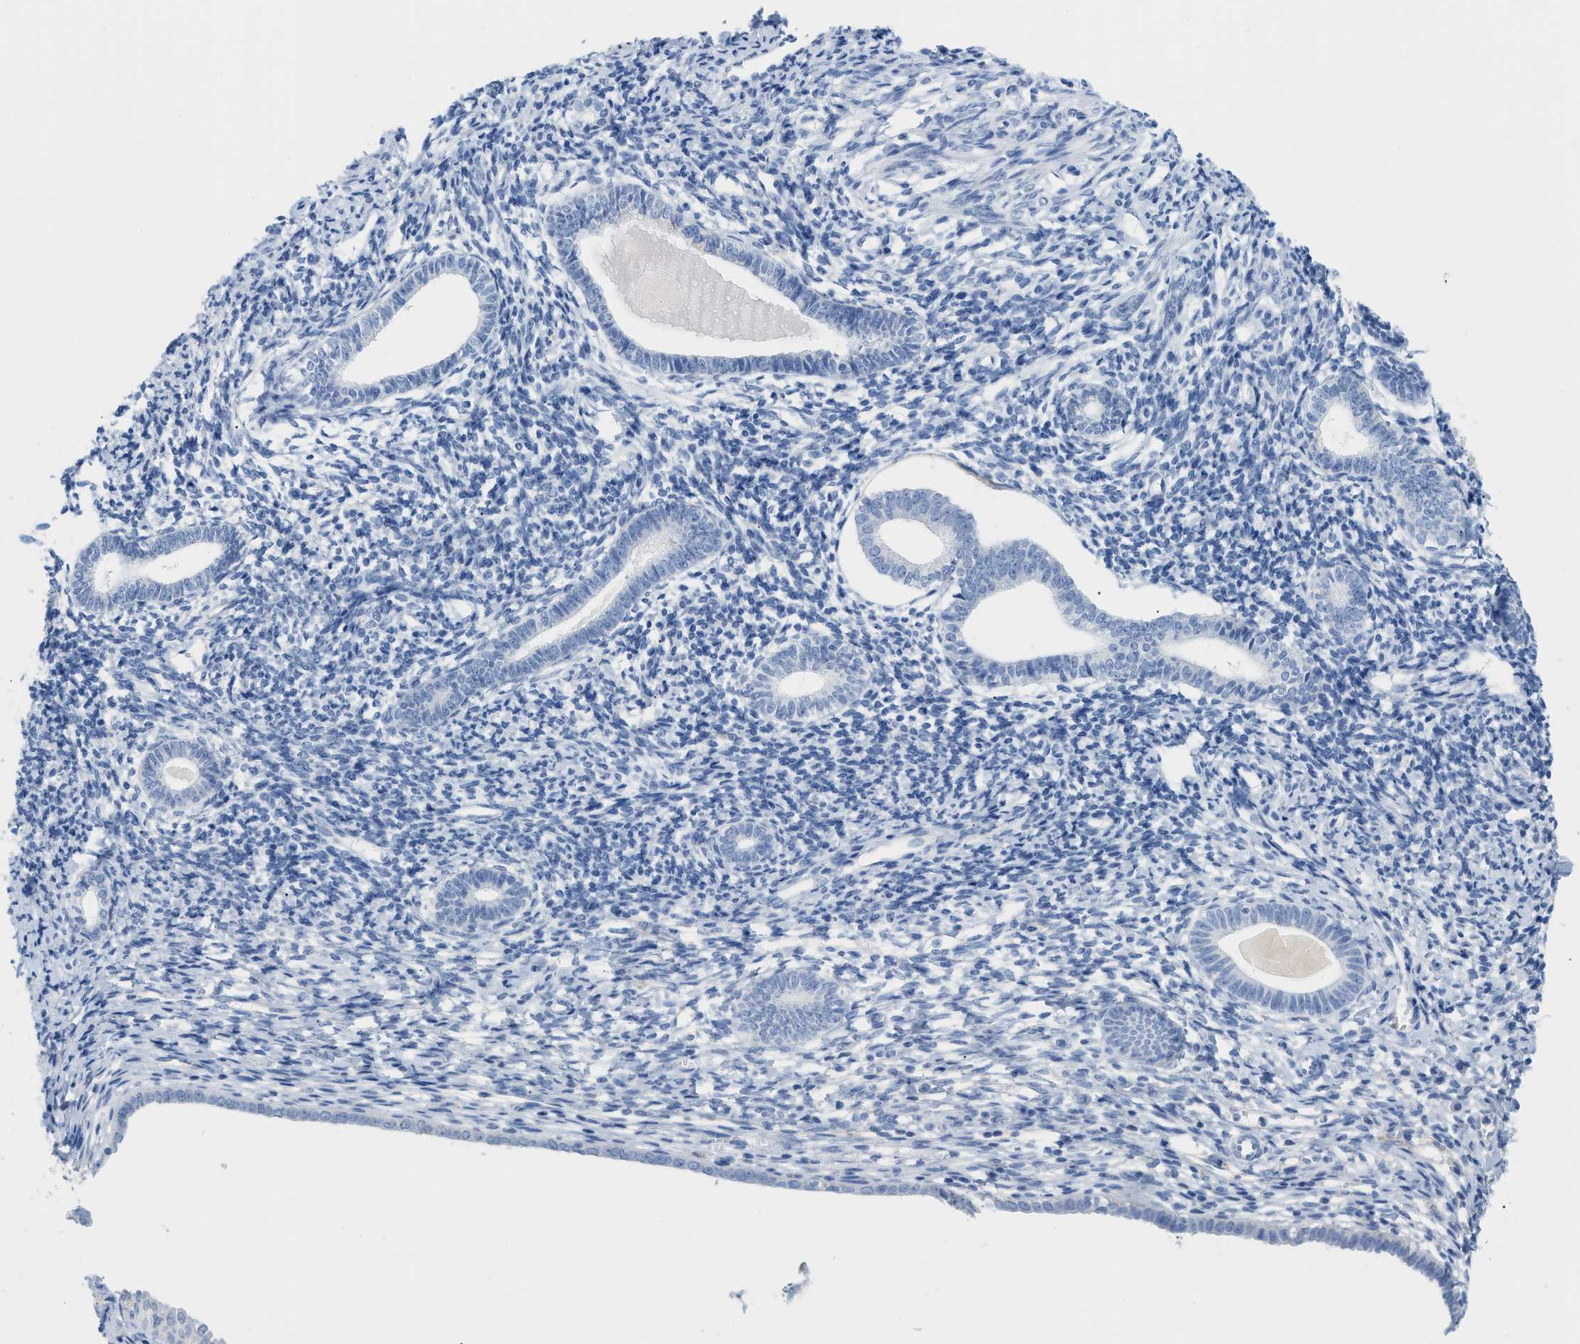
{"staining": {"intensity": "negative", "quantity": "none", "location": "none"}, "tissue": "endometrium", "cell_type": "Cells in endometrial stroma", "image_type": "normal", "snomed": [{"axis": "morphology", "description": "Normal tissue, NOS"}, {"axis": "topography", "description": "Endometrium"}], "caption": "Cells in endometrial stroma show no significant protein positivity in unremarkable endometrium. Nuclei are stained in blue.", "gene": "PAPPA", "patient": {"sex": "female", "age": 71}}